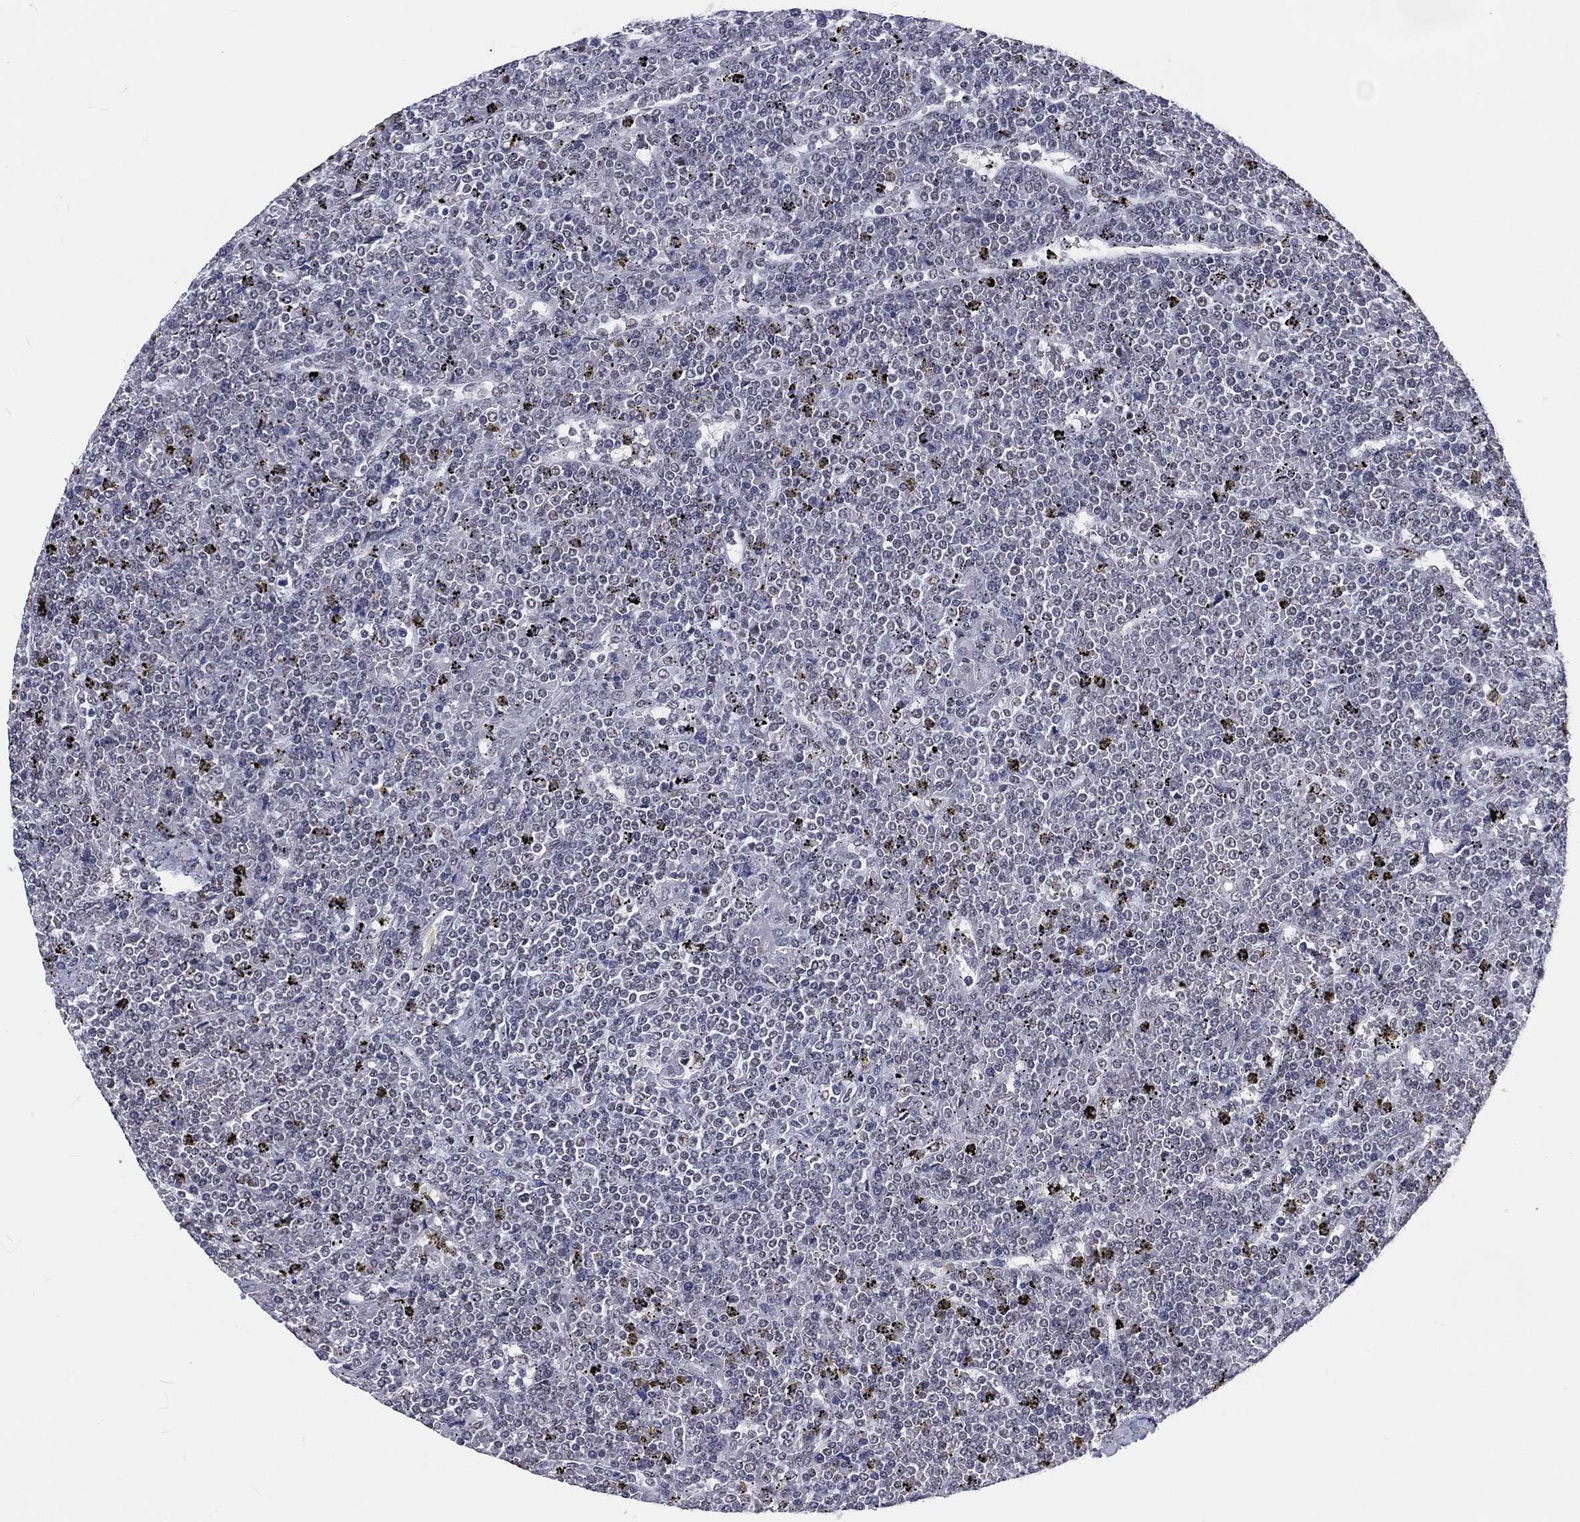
{"staining": {"intensity": "negative", "quantity": "none", "location": "none"}, "tissue": "lymphoma", "cell_type": "Tumor cells", "image_type": "cancer", "snomed": [{"axis": "morphology", "description": "Malignant lymphoma, non-Hodgkin's type, Low grade"}, {"axis": "topography", "description": "Spleen"}], "caption": "A photomicrograph of lymphoma stained for a protein demonstrates no brown staining in tumor cells.", "gene": "MAPK8IP1", "patient": {"sex": "female", "age": 19}}